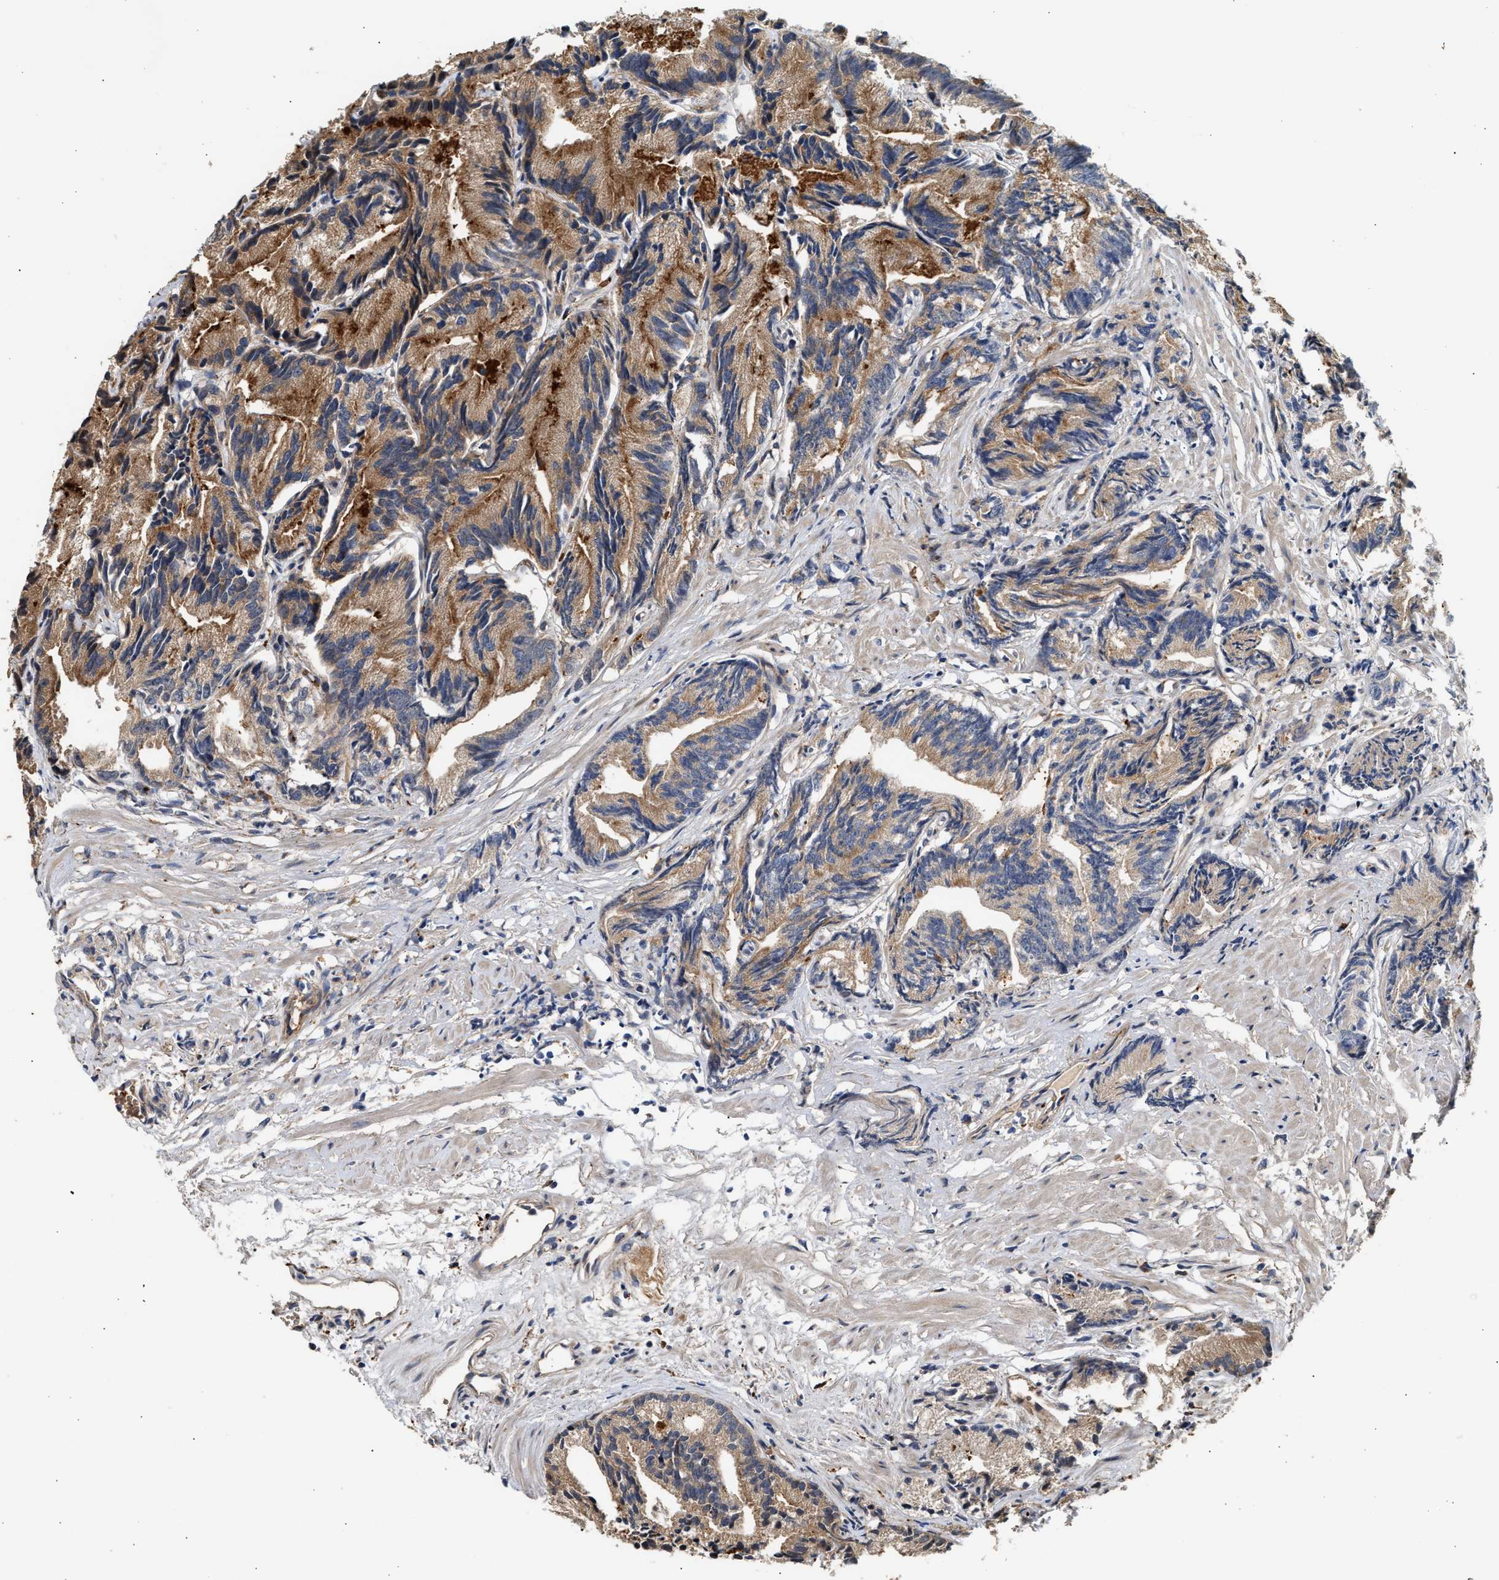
{"staining": {"intensity": "moderate", "quantity": ">75%", "location": "cytoplasmic/membranous"}, "tissue": "prostate cancer", "cell_type": "Tumor cells", "image_type": "cancer", "snomed": [{"axis": "morphology", "description": "Adenocarcinoma, Low grade"}, {"axis": "topography", "description": "Prostate"}], "caption": "This micrograph exhibits IHC staining of prostate low-grade adenocarcinoma, with medium moderate cytoplasmic/membranous positivity in approximately >75% of tumor cells.", "gene": "PLD3", "patient": {"sex": "male", "age": 89}}